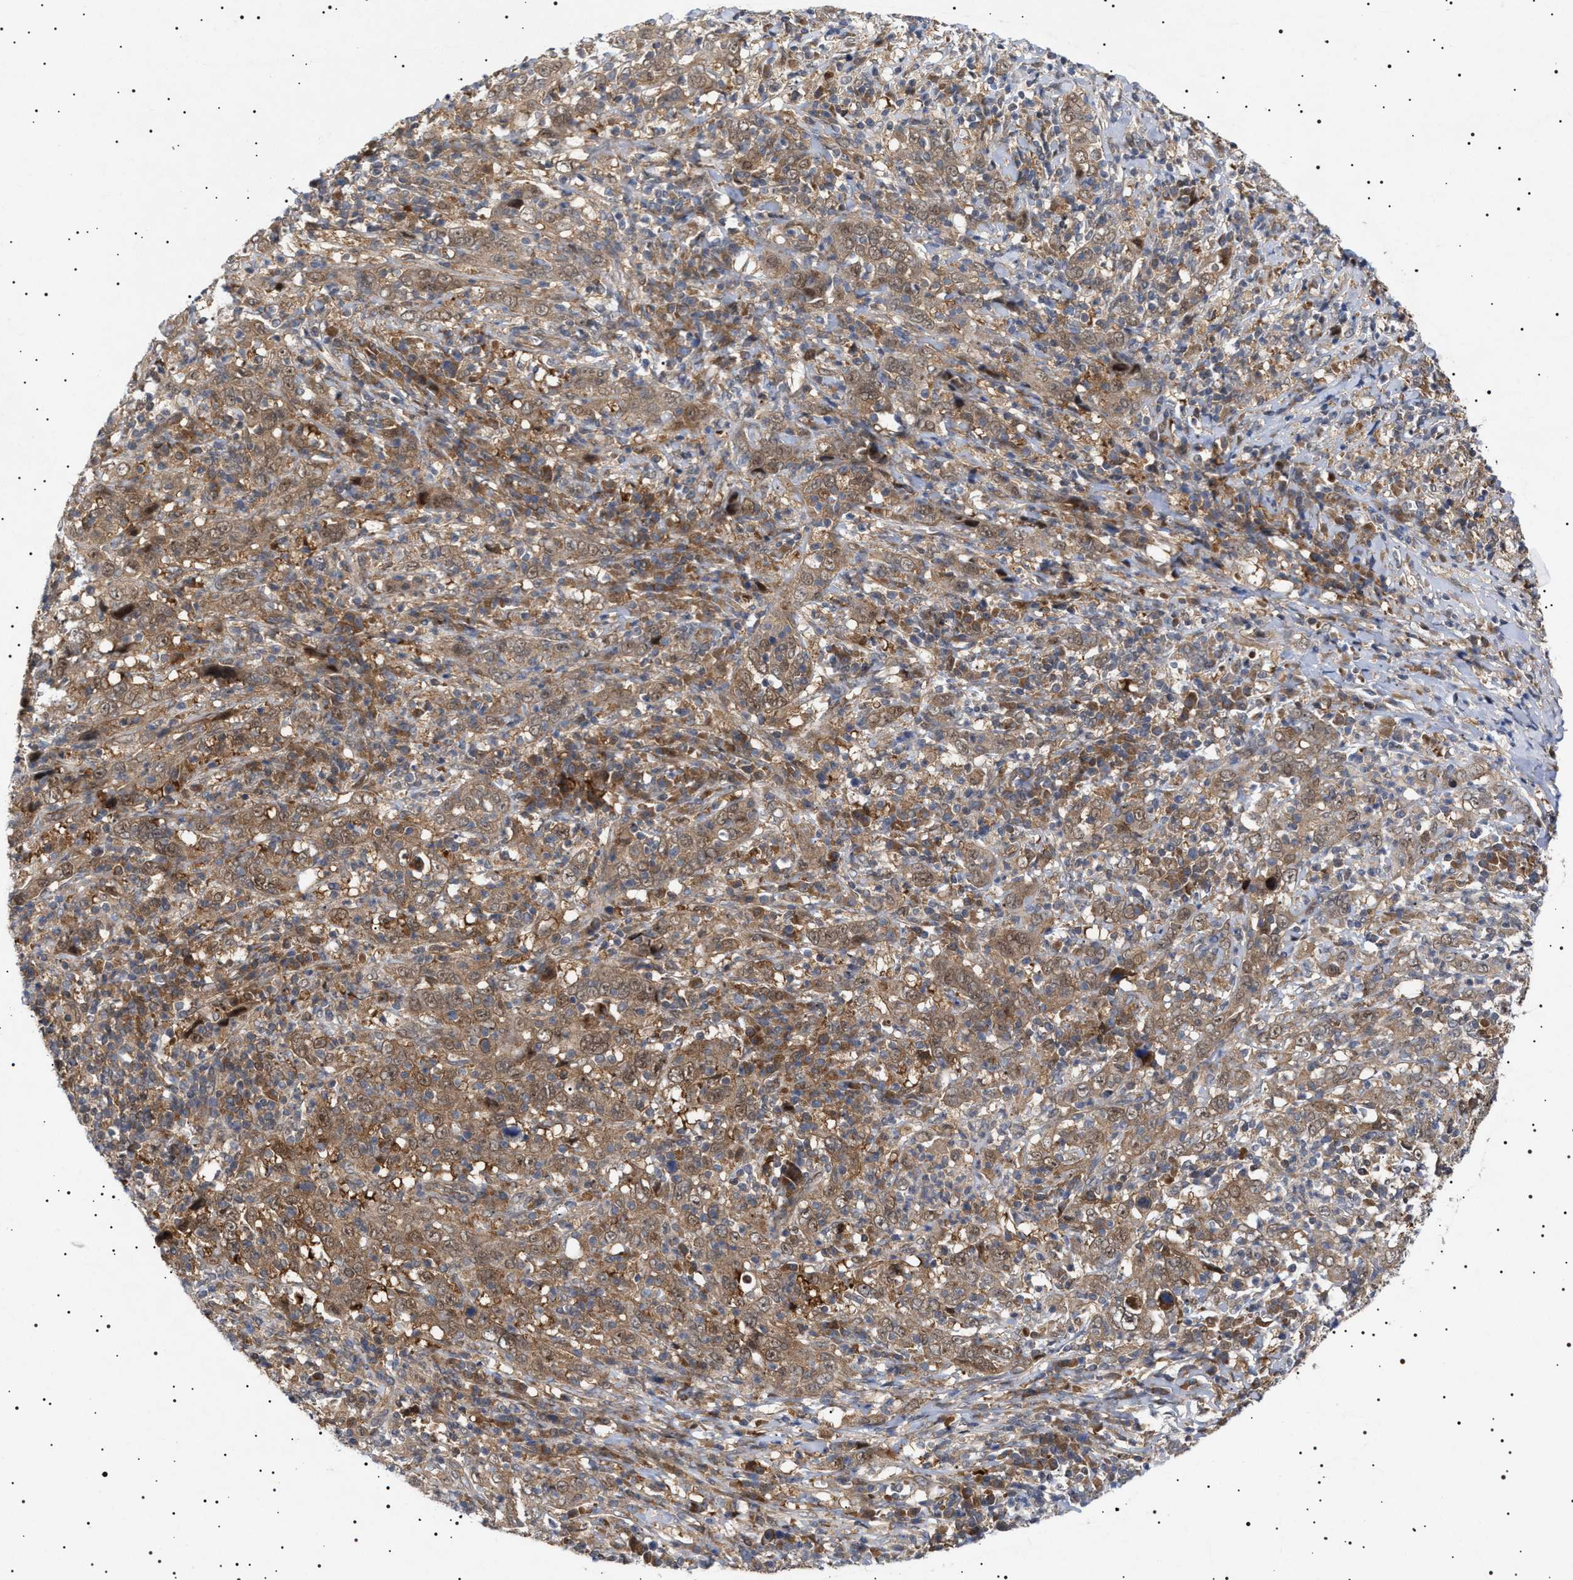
{"staining": {"intensity": "moderate", "quantity": ">75%", "location": "cytoplasmic/membranous"}, "tissue": "cervical cancer", "cell_type": "Tumor cells", "image_type": "cancer", "snomed": [{"axis": "morphology", "description": "Squamous cell carcinoma, NOS"}, {"axis": "topography", "description": "Cervix"}], "caption": "A high-resolution histopathology image shows IHC staining of cervical cancer, which exhibits moderate cytoplasmic/membranous staining in about >75% of tumor cells.", "gene": "NPLOC4", "patient": {"sex": "female", "age": 46}}